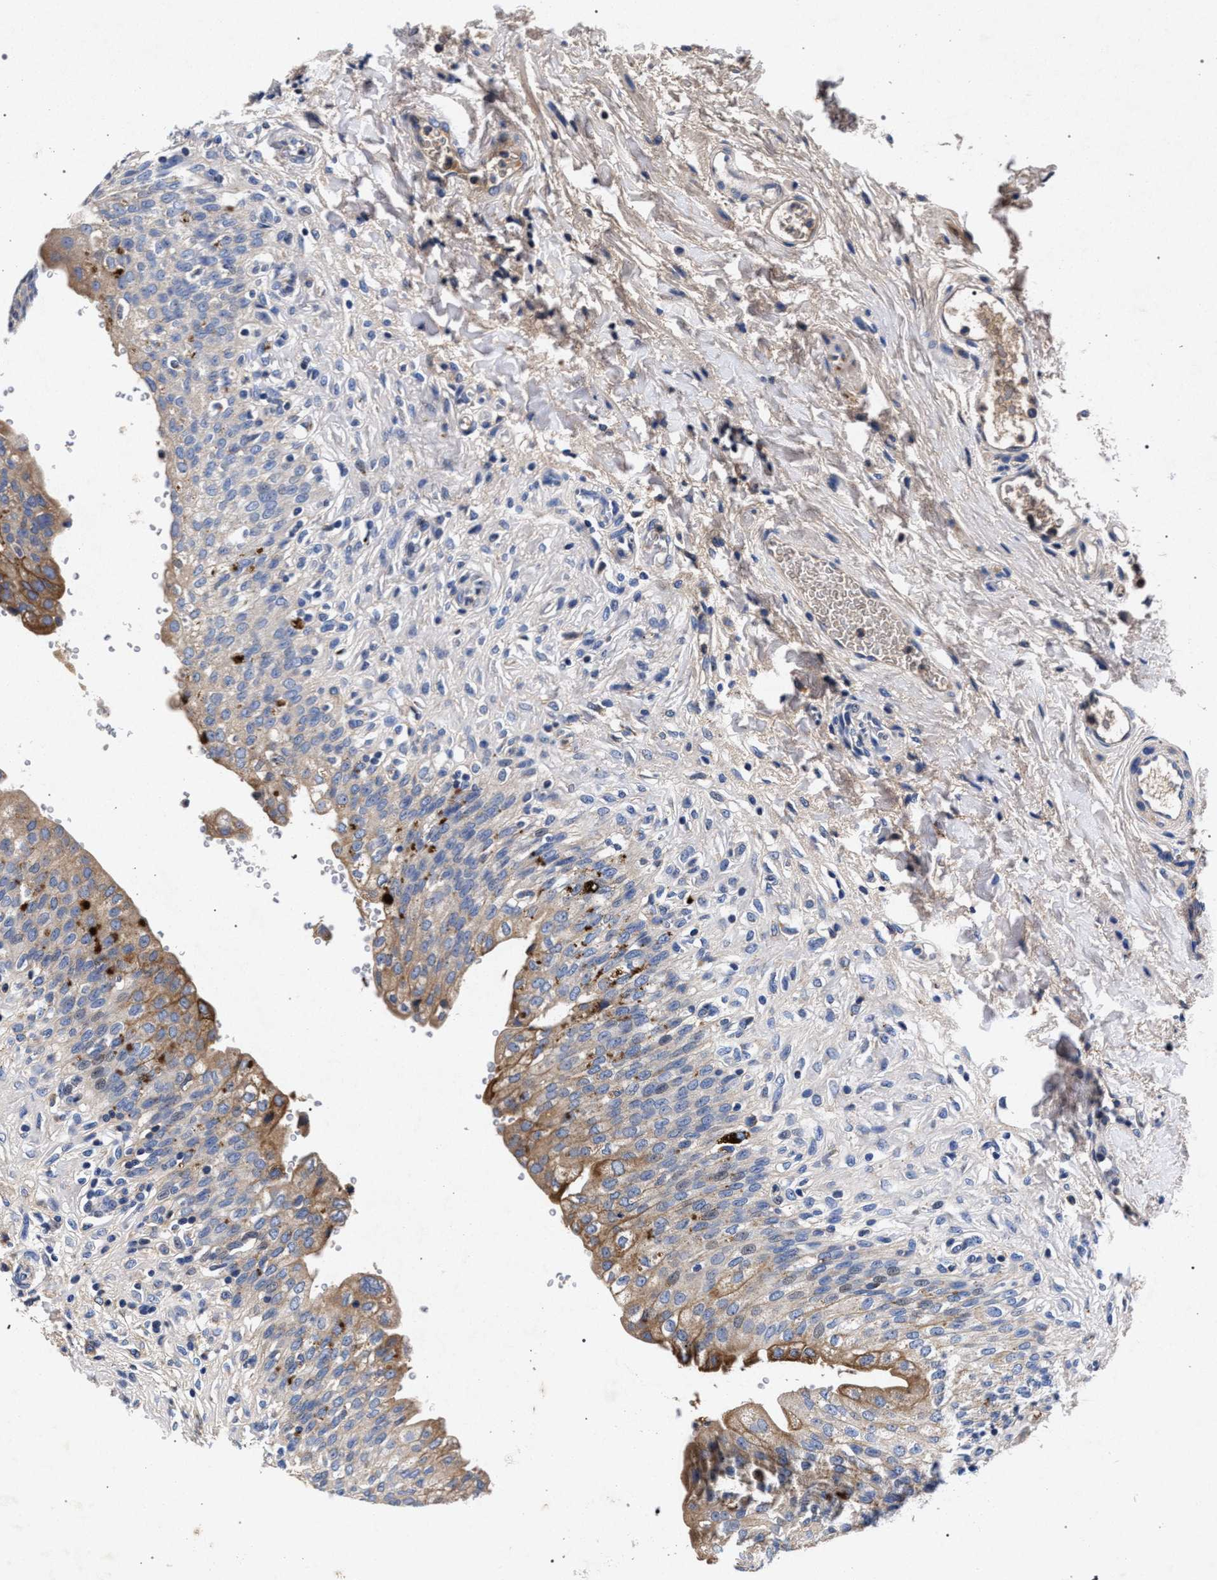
{"staining": {"intensity": "moderate", "quantity": "25%-75%", "location": "cytoplasmic/membranous"}, "tissue": "urinary bladder", "cell_type": "Urothelial cells", "image_type": "normal", "snomed": [{"axis": "morphology", "description": "Urothelial carcinoma, High grade"}, {"axis": "topography", "description": "Urinary bladder"}], "caption": "Benign urinary bladder reveals moderate cytoplasmic/membranous positivity in about 25%-75% of urothelial cells, visualized by immunohistochemistry. The protein of interest is shown in brown color, while the nuclei are stained blue.", "gene": "HSD17B14", "patient": {"sex": "male", "age": 46}}